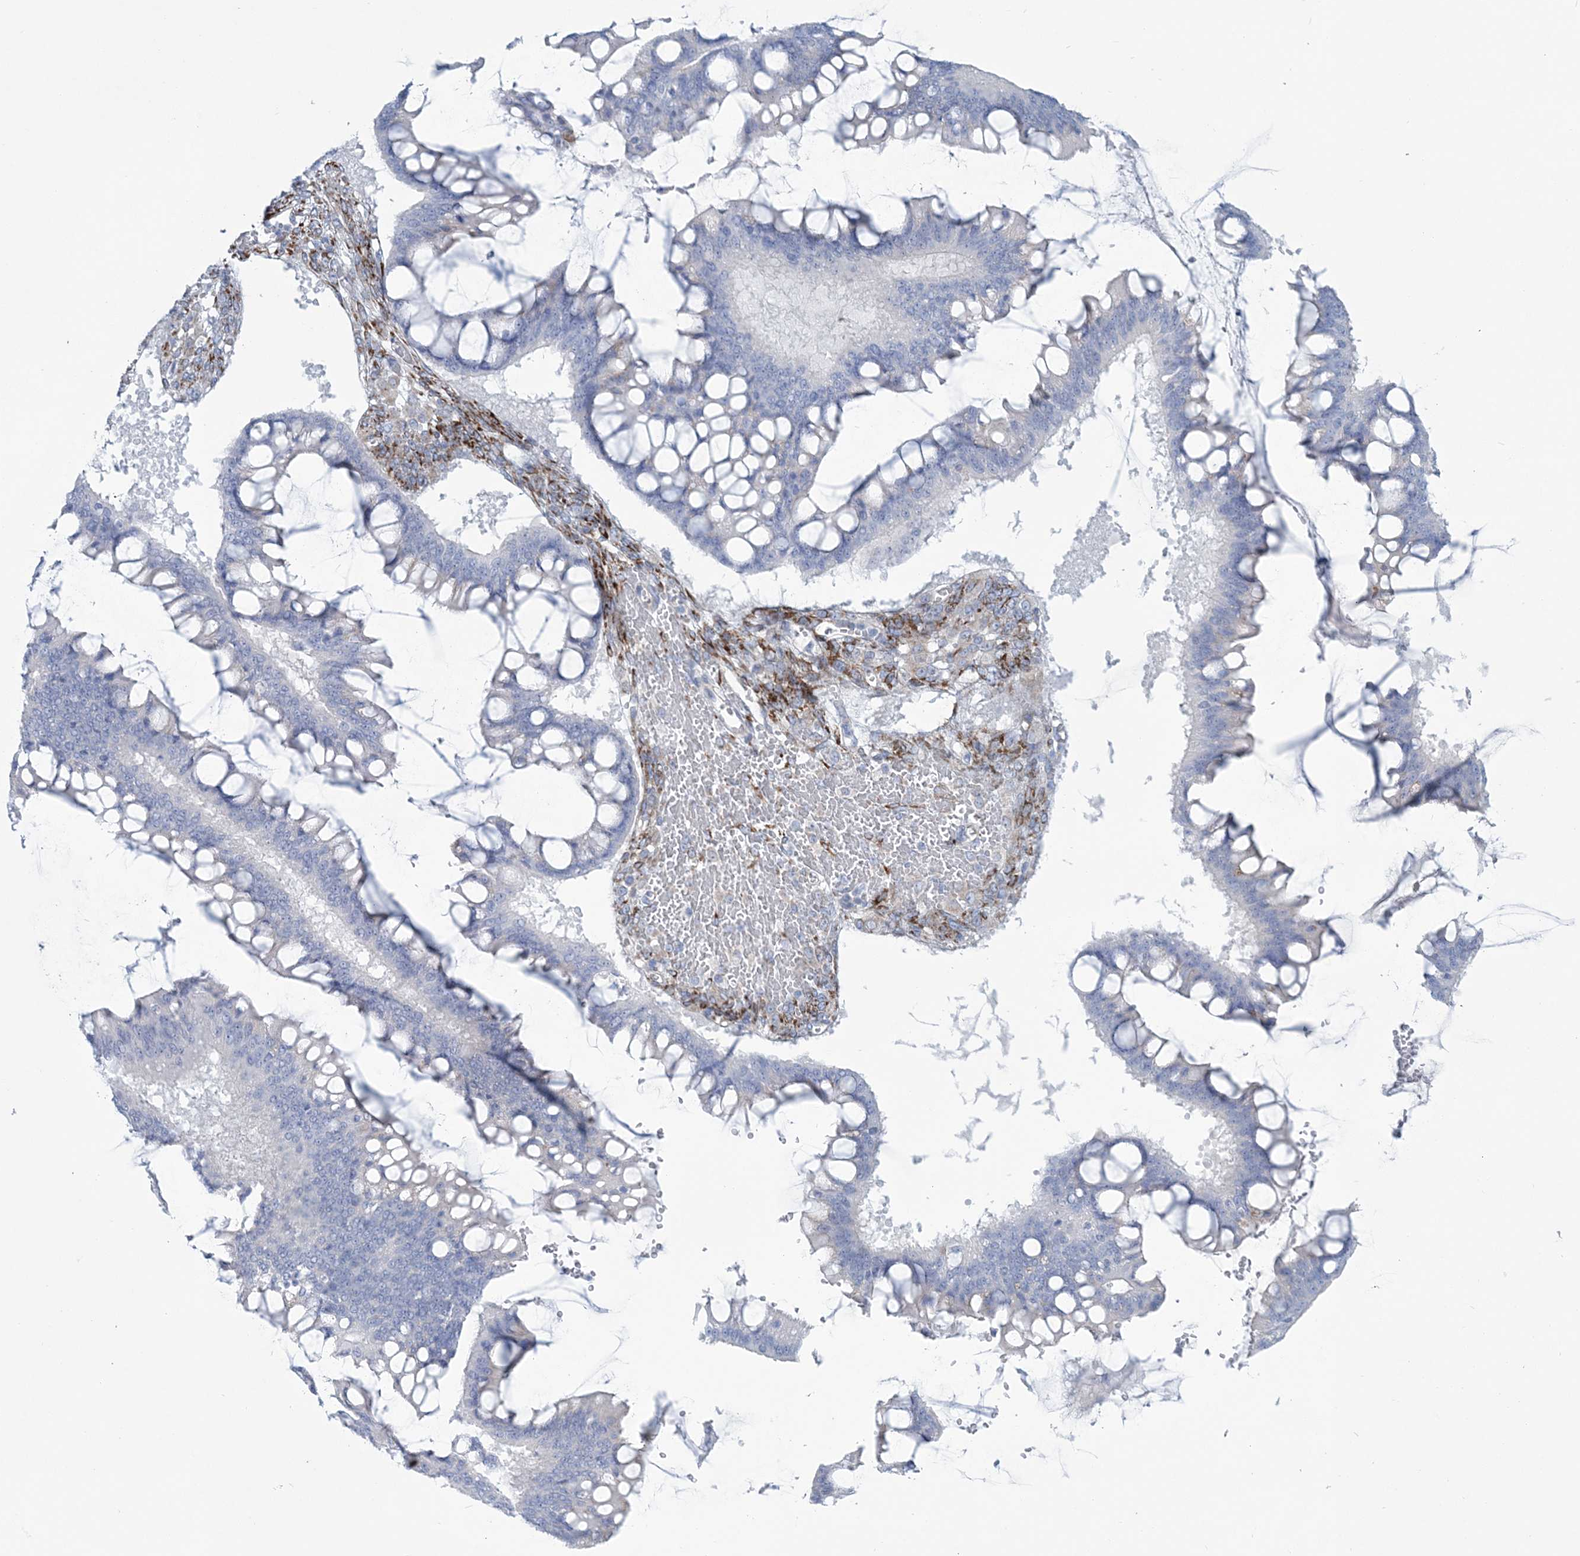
{"staining": {"intensity": "negative", "quantity": "none", "location": "none"}, "tissue": "ovarian cancer", "cell_type": "Tumor cells", "image_type": "cancer", "snomed": [{"axis": "morphology", "description": "Cystadenocarcinoma, mucinous, NOS"}, {"axis": "topography", "description": "Ovary"}], "caption": "Immunohistochemistry (IHC) photomicrograph of neoplastic tissue: ovarian mucinous cystadenocarcinoma stained with DAB reveals no significant protein expression in tumor cells.", "gene": "RAB11FIP5", "patient": {"sex": "female", "age": 73}}